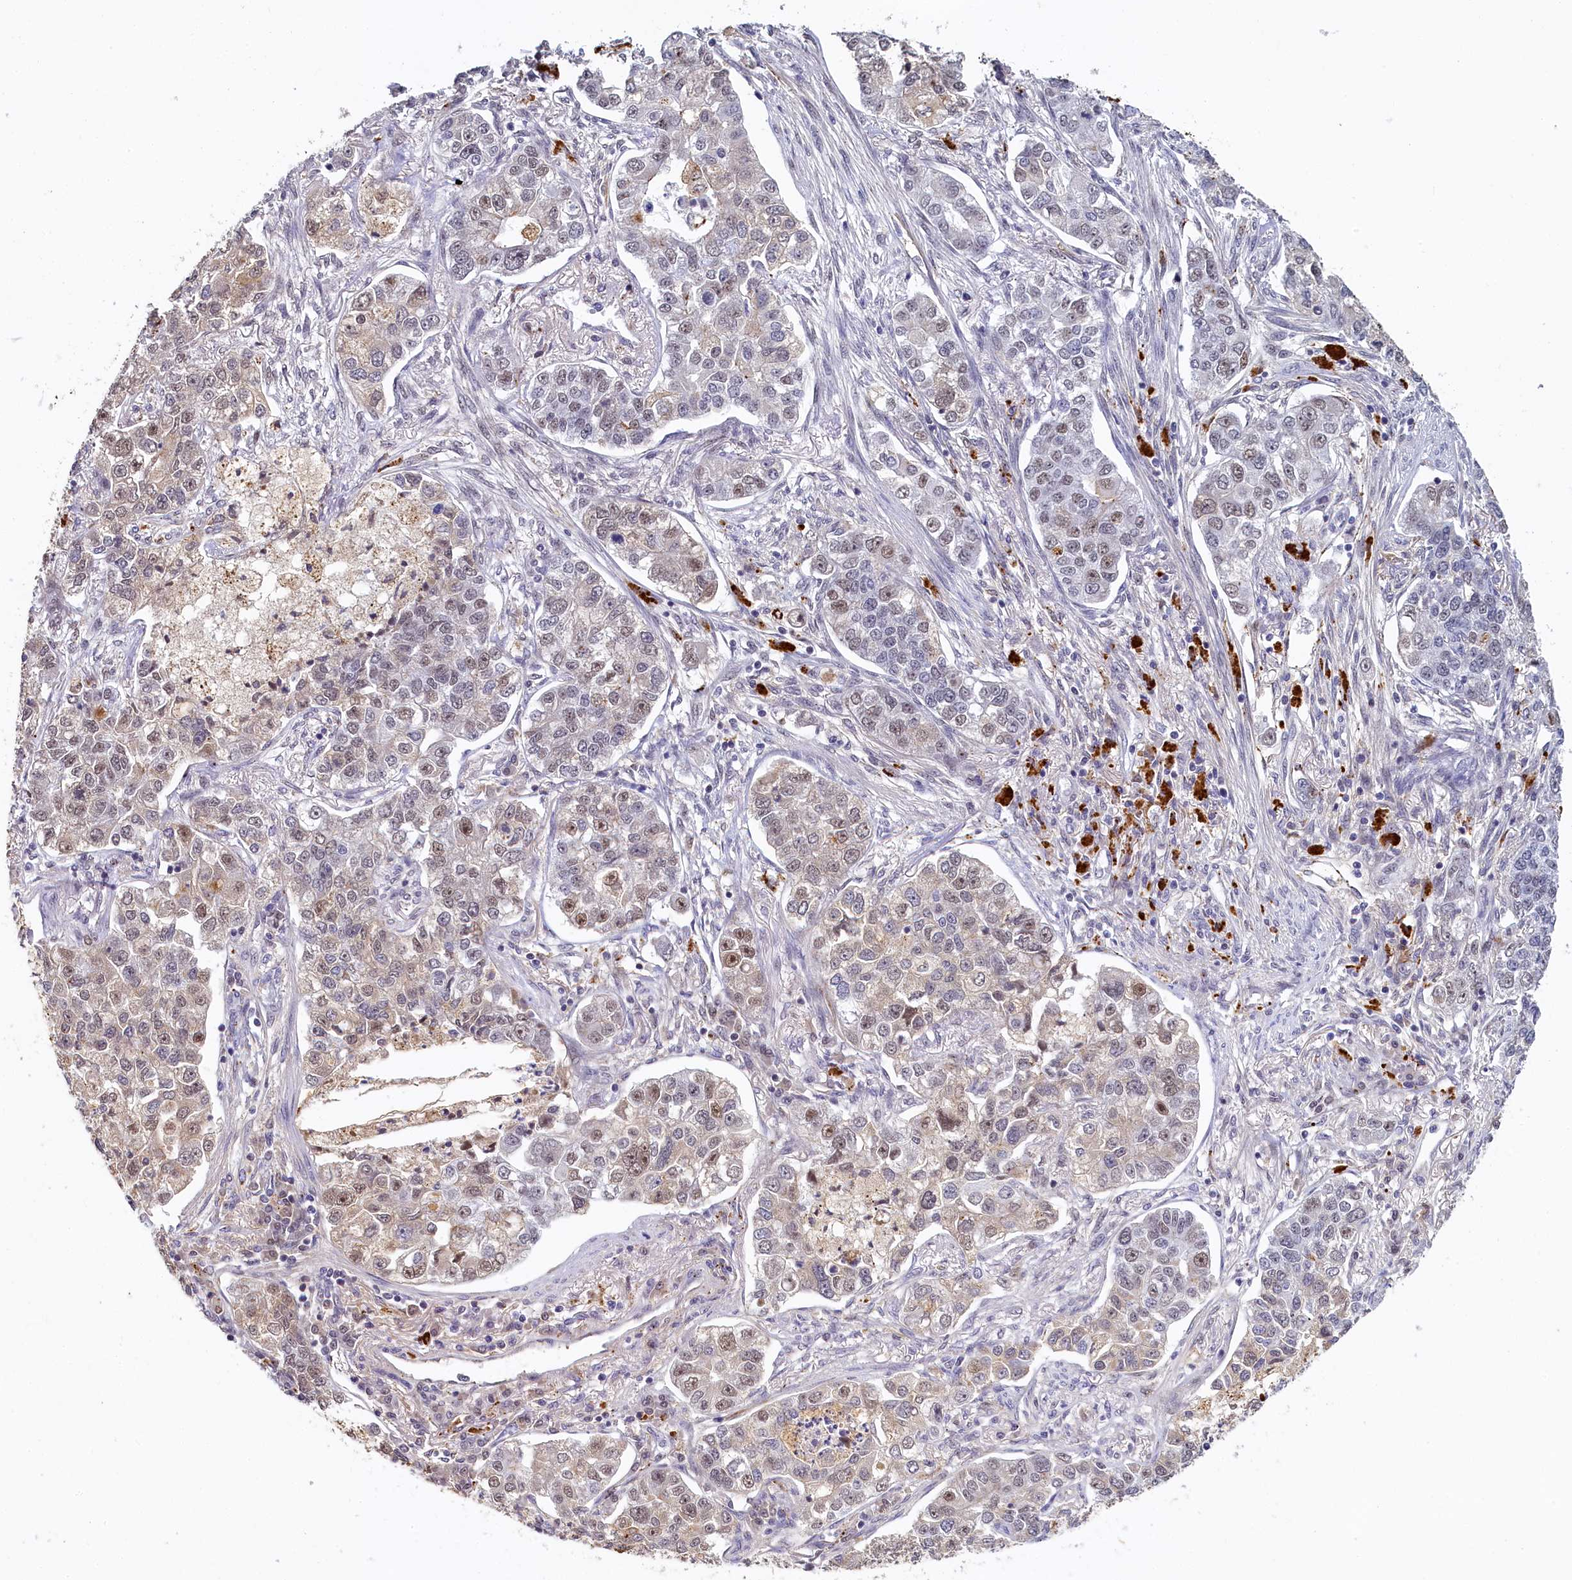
{"staining": {"intensity": "moderate", "quantity": "<25%", "location": "nuclear"}, "tissue": "lung cancer", "cell_type": "Tumor cells", "image_type": "cancer", "snomed": [{"axis": "morphology", "description": "Adenocarcinoma, NOS"}, {"axis": "topography", "description": "Lung"}], "caption": "An image of lung cancer stained for a protein demonstrates moderate nuclear brown staining in tumor cells. (DAB IHC with brightfield microscopy, high magnification).", "gene": "INTS14", "patient": {"sex": "male", "age": 49}}